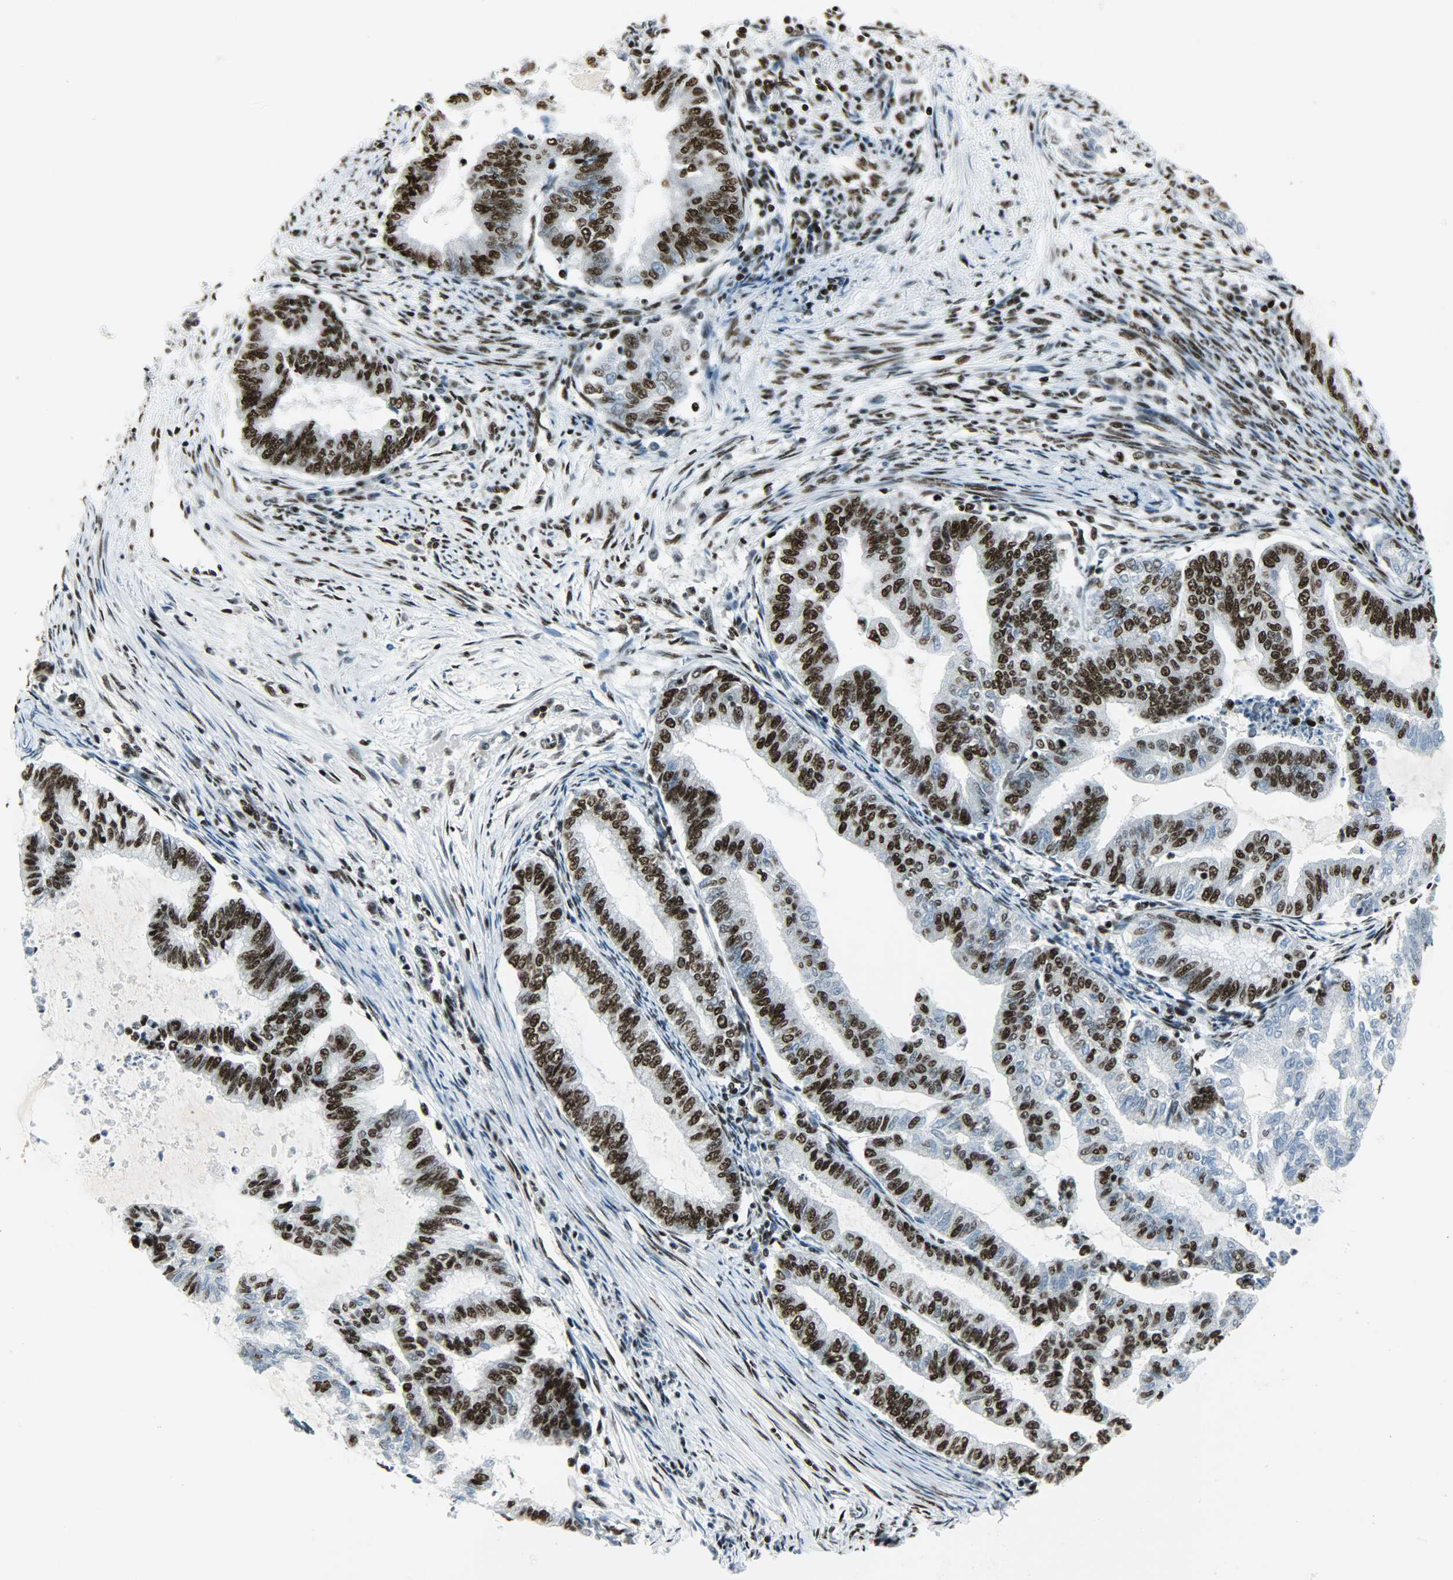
{"staining": {"intensity": "strong", "quantity": "25%-75%", "location": "nuclear"}, "tissue": "endometrial cancer", "cell_type": "Tumor cells", "image_type": "cancer", "snomed": [{"axis": "morphology", "description": "Adenocarcinoma, NOS"}, {"axis": "topography", "description": "Endometrium"}], "caption": "Immunohistochemical staining of endometrial cancer demonstrates strong nuclear protein positivity in approximately 25%-75% of tumor cells. (DAB = brown stain, brightfield microscopy at high magnification).", "gene": "SNRPA", "patient": {"sex": "female", "age": 79}}